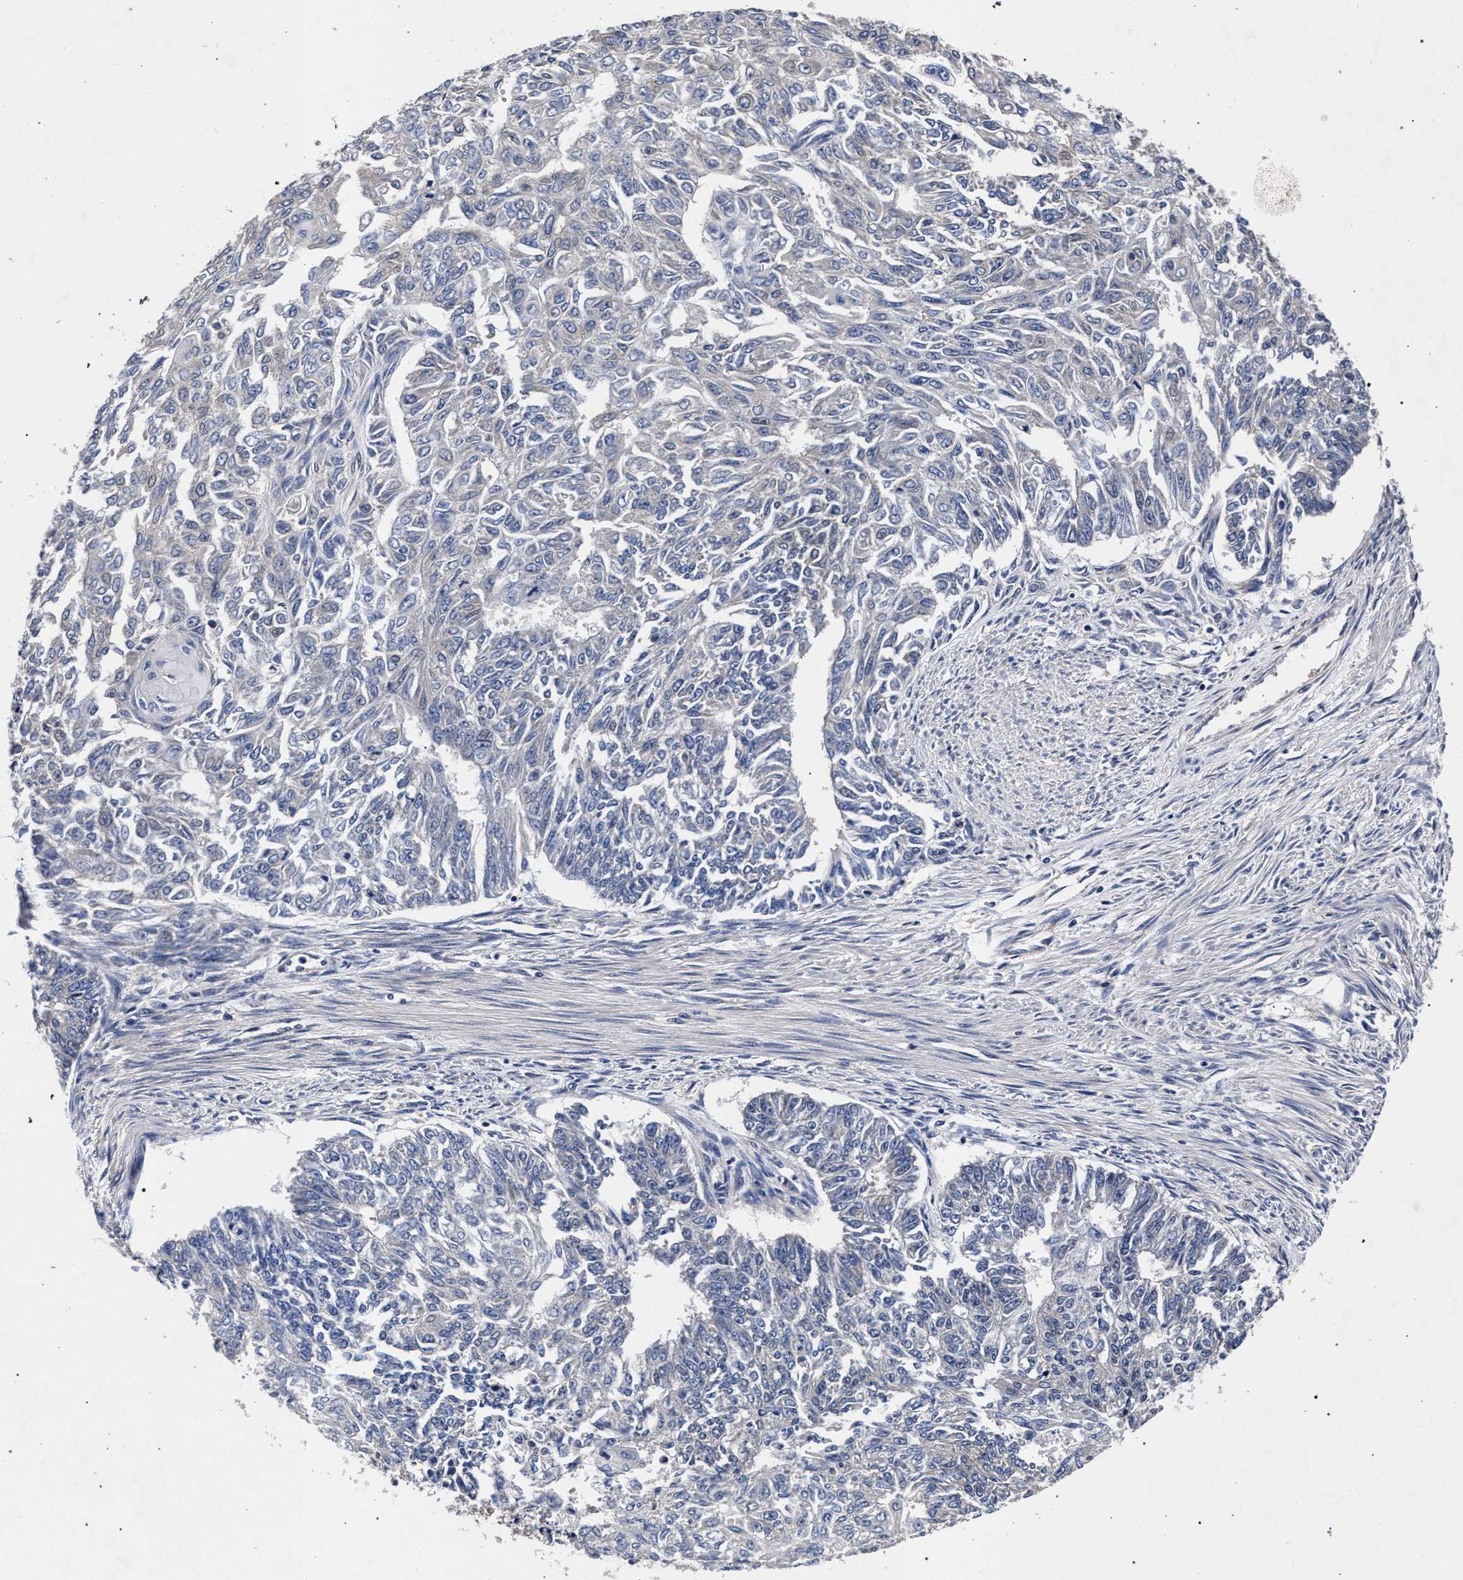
{"staining": {"intensity": "negative", "quantity": "none", "location": "none"}, "tissue": "endometrial cancer", "cell_type": "Tumor cells", "image_type": "cancer", "snomed": [{"axis": "morphology", "description": "Adenocarcinoma, NOS"}, {"axis": "topography", "description": "Endometrium"}], "caption": "High power microscopy histopathology image of an immunohistochemistry micrograph of endometrial cancer, revealing no significant expression in tumor cells.", "gene": "CFAP95", "patient": {"sex": "female", "age": 32}}